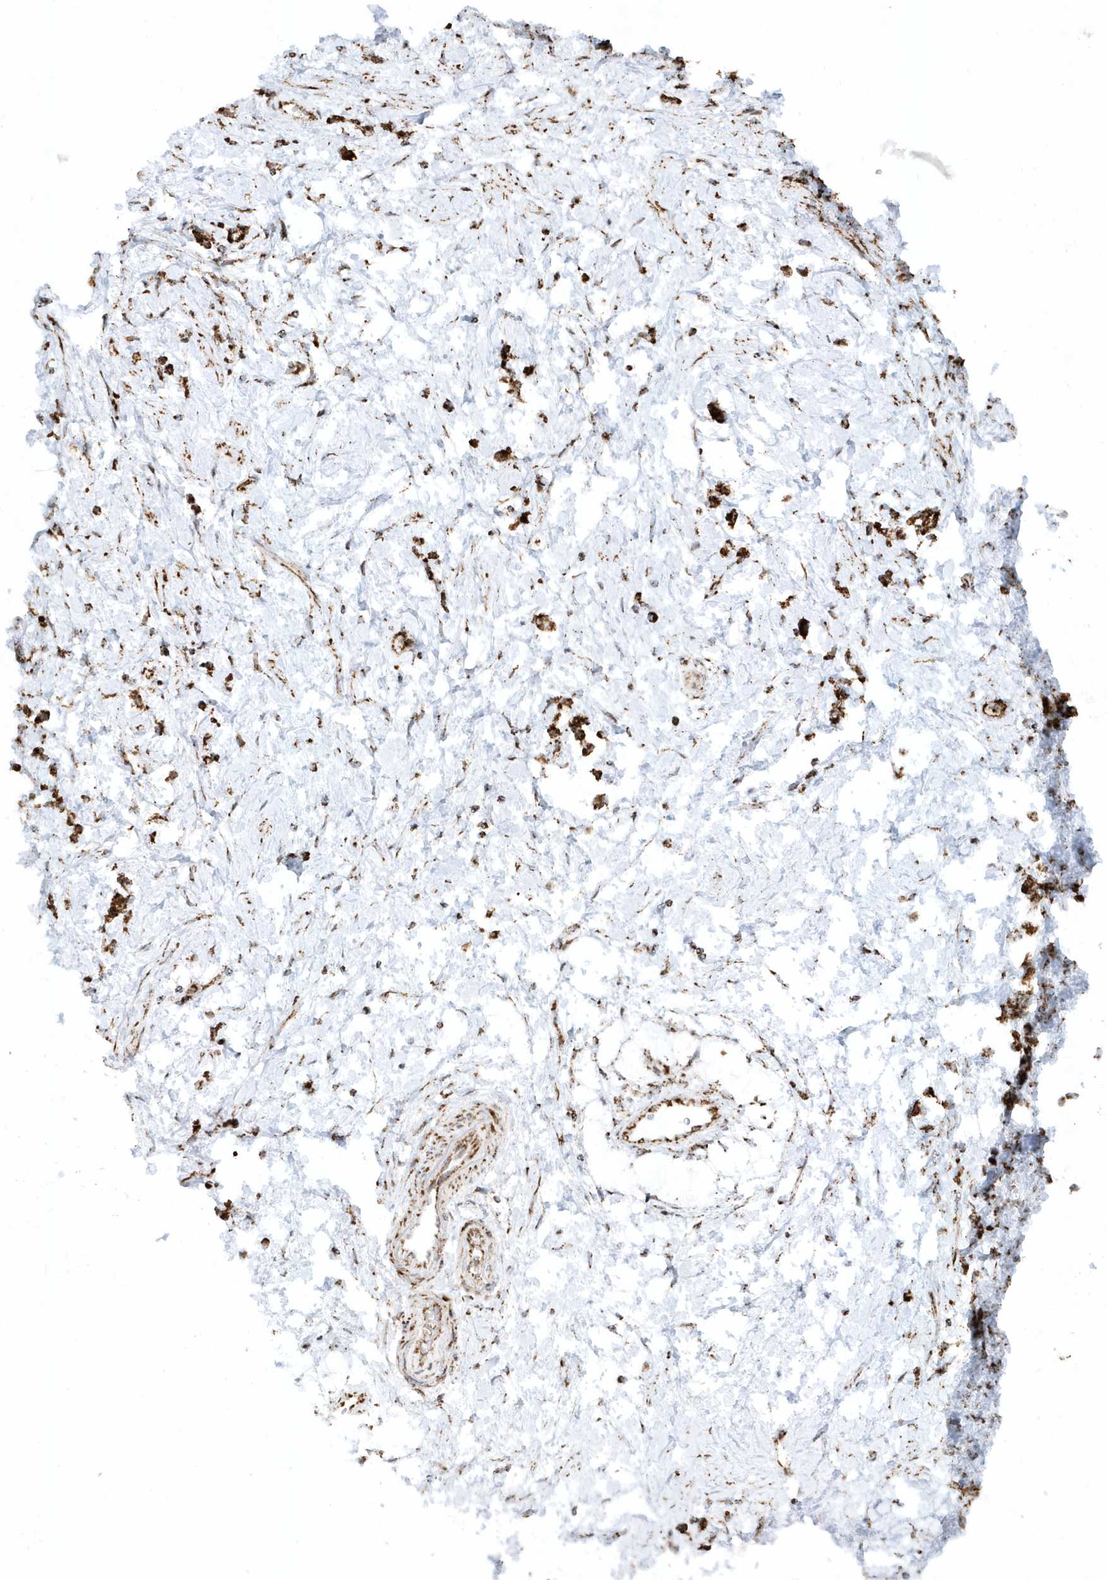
{"staining": {"intensity": "strong", "quantity": ">75%", "location": "cytoplasmic/membranous"}, "tissue": "stomach cancer", "cell_type": "Tumor cells", "image_type": "cancer", "snomed": [{"axis": "morphology", "description": "Adenocarcinoma, NOS"}, {"axis": "topography", "description": "Stomach"}], "caption": "An immunohistochemistry (IHC) image of tumor tissue is shown. Protein staining in brown highlights strong cytoplasmic/membranous positivity in stomach adenocarcinoma within tumor cells.", "gene": "CRY2", "patient": {"sex": "female", "age": 60}}